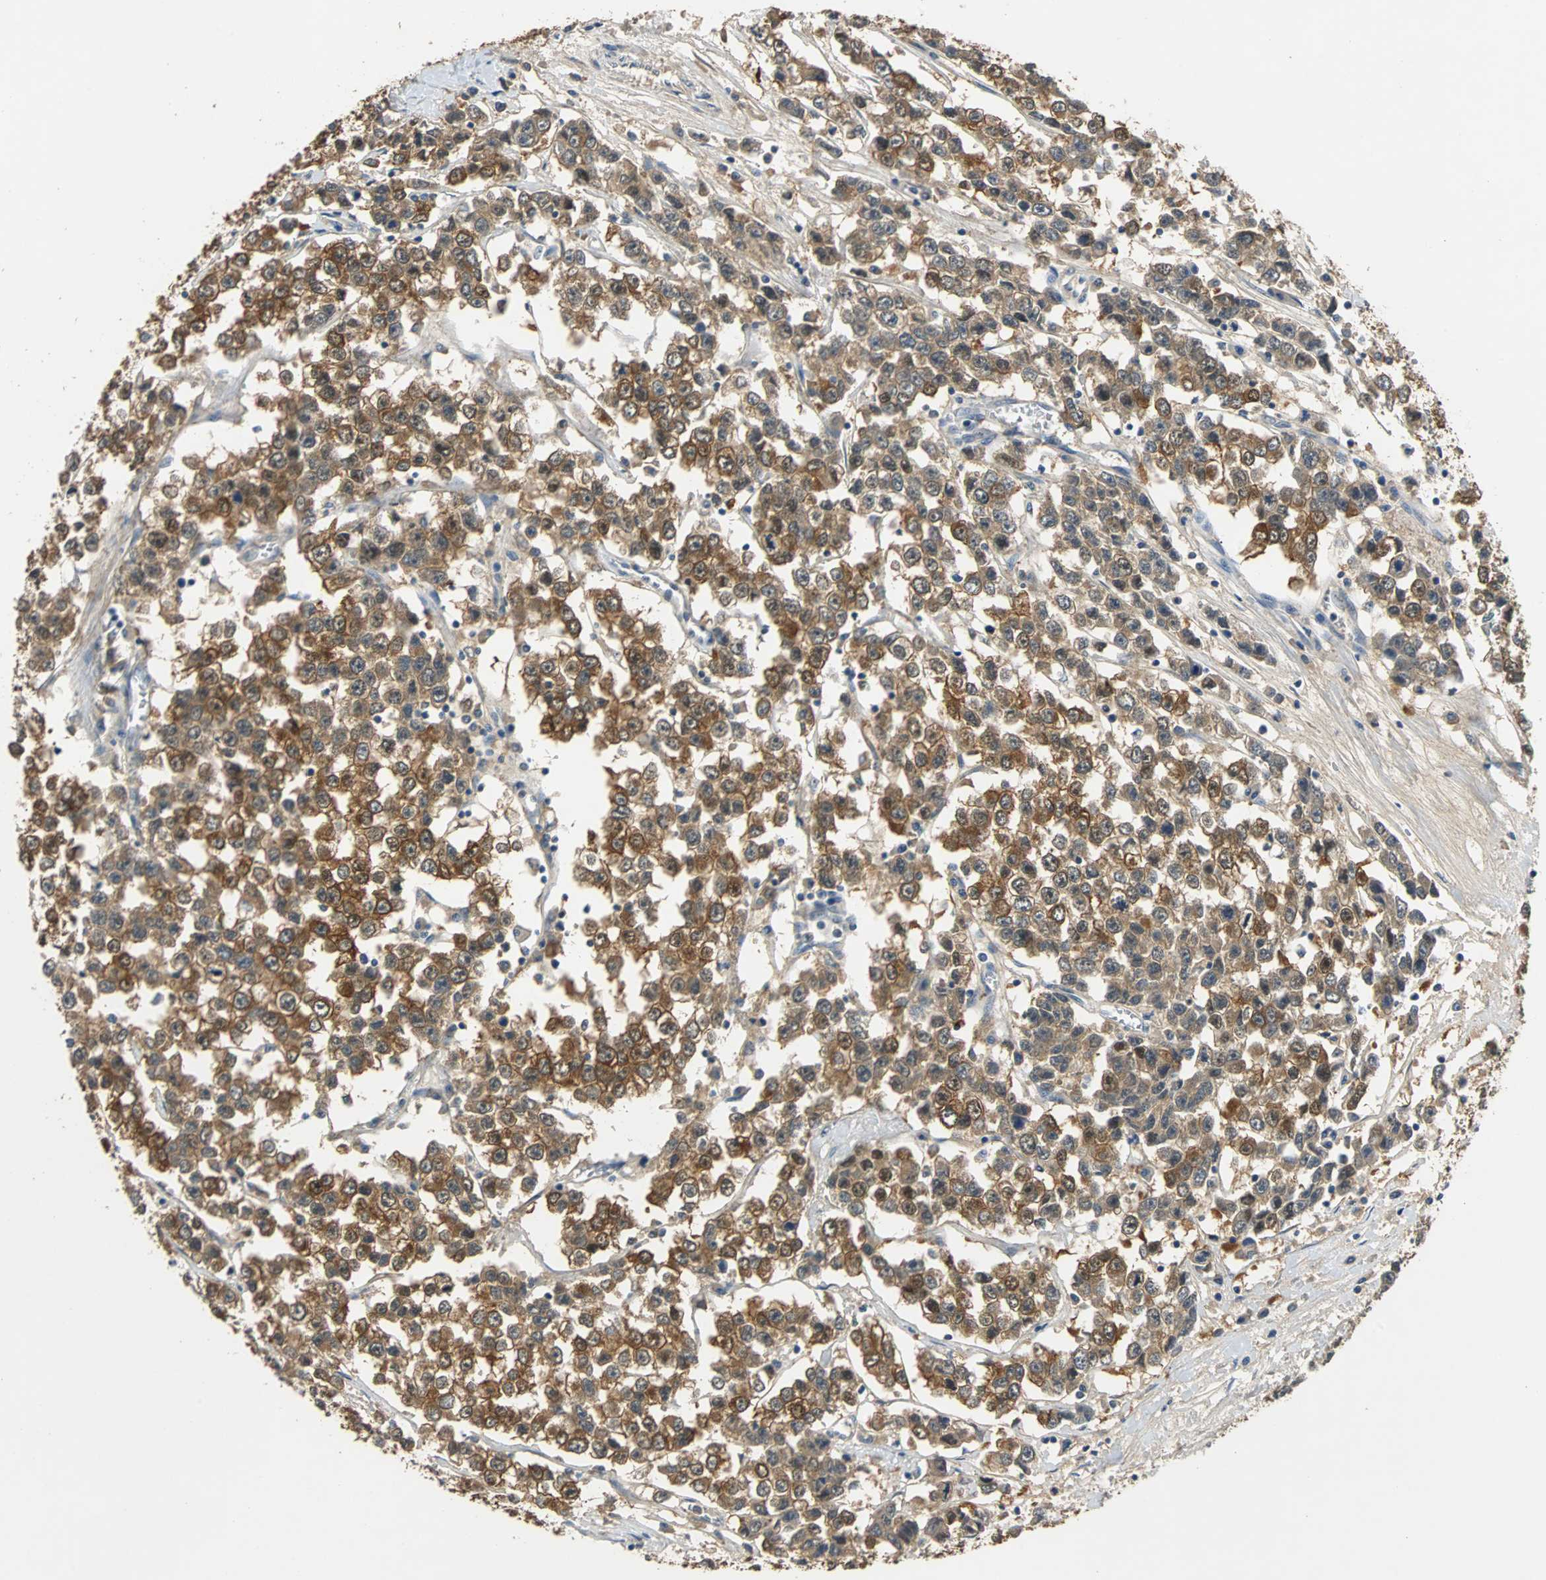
{"staining": {"intensity": "strong", "quantity": ">75%", "location": "cytoplasmic/membranous"}, "tissue": "testis cancer", "cell_type": "Tumor cells", "image_type": "cancer", "snomed": [{"axis": "morphology", "description": "Seminoma, NOS"}, {"axis": "morphology", "description": "Carcinoma, Embryonal, NOS"}, {"axis": "topography", "description": "Testis"}], "caption": "An IHC histopathology image of neoplastic tissue is shown. Protein staining in brown shows strong cytoplasmic/membranous positivity in testis cancer within tumor cells.", "gene": "ABHD2", "patient": {"sex": "male", "age": 52}}